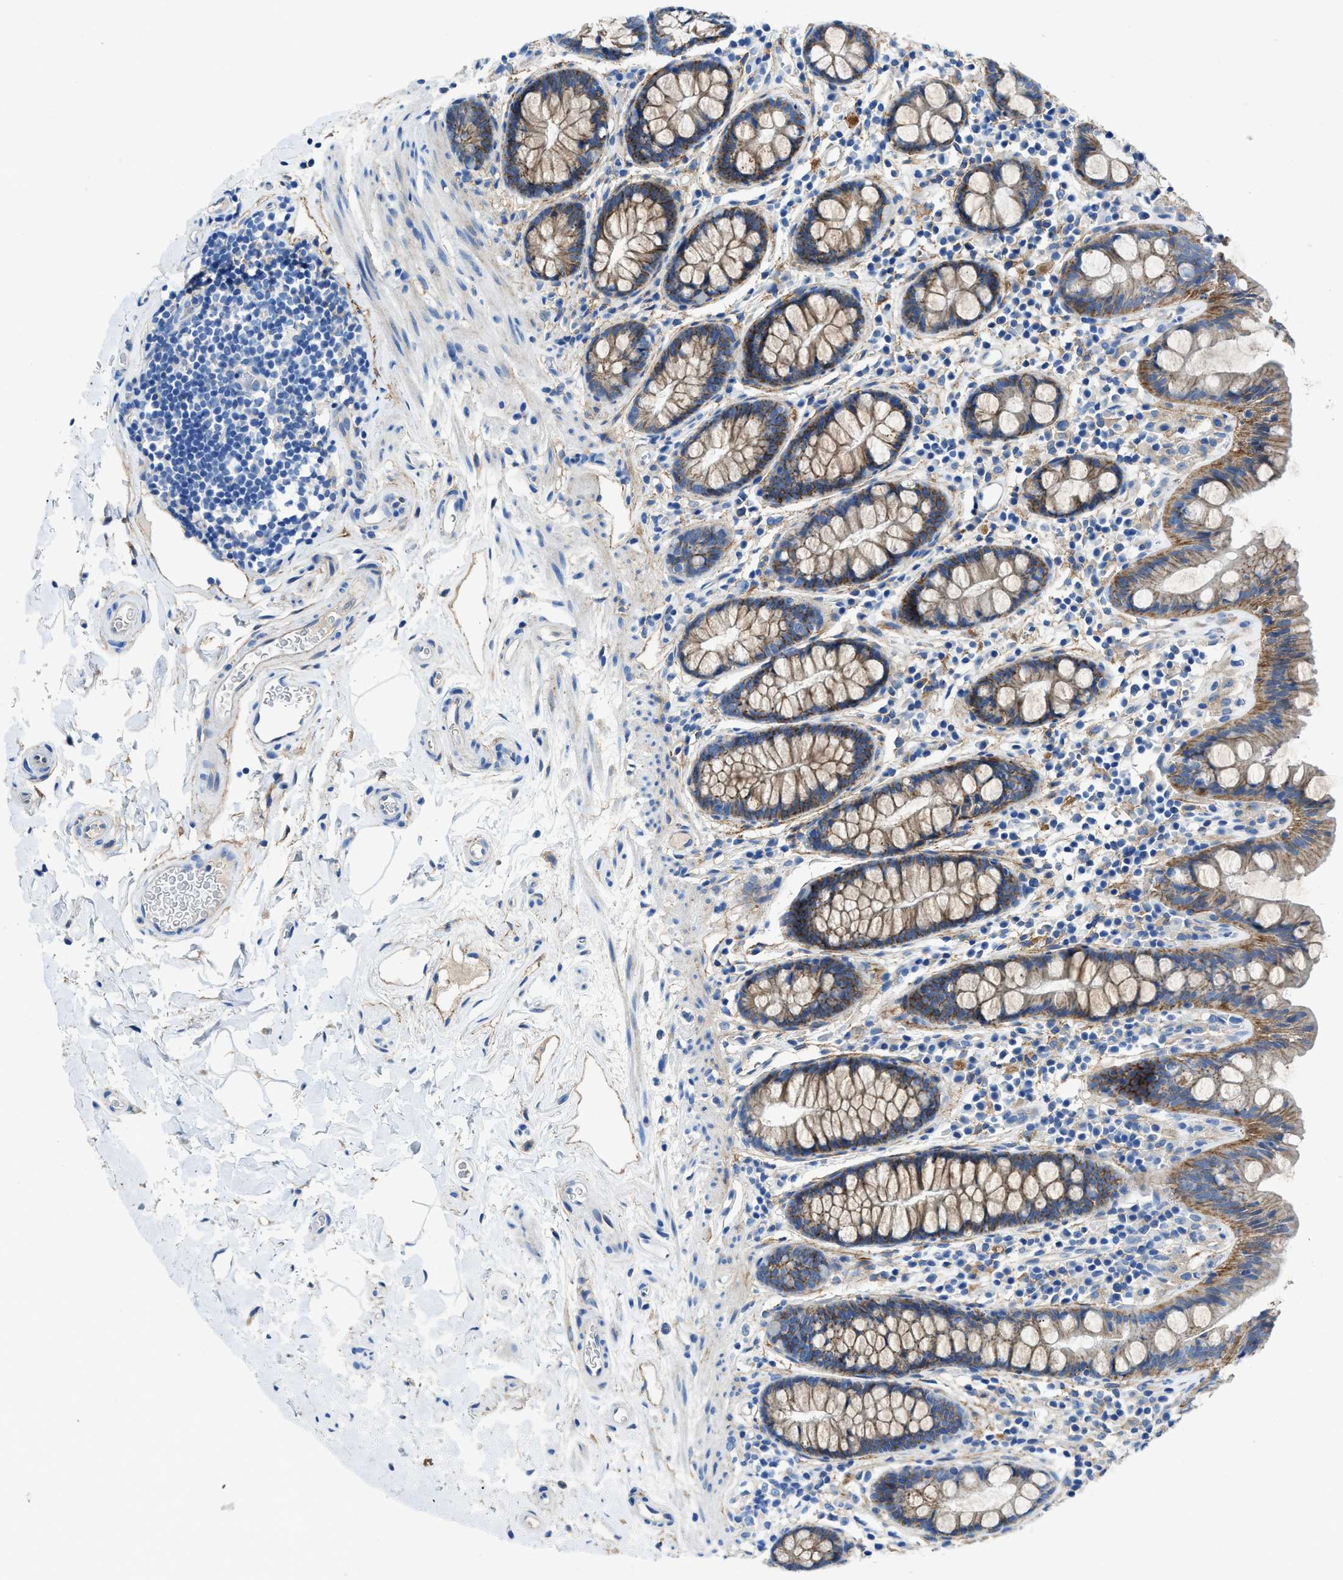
{"staining": {"intensity": "moderate", "quantity": "25%-75%", "location": "cytoplasmic/membranous"}, "tissue": "colon", "cell_type": "Endothelial cells", "image_type": "normal", "snomed": [{"axis": "morphology", "description": "Normal tissue, NOS"}, {"axis": "topography", "description": "Colon"}], "caption": "This is an image of immunohistochemistry staining of normal colon, which shows moderate positivity in the cytoplasmic/membranous of endothelial cells.", "gene": "PTGFRN", "patient": {"sex": "female", "age": 80}}